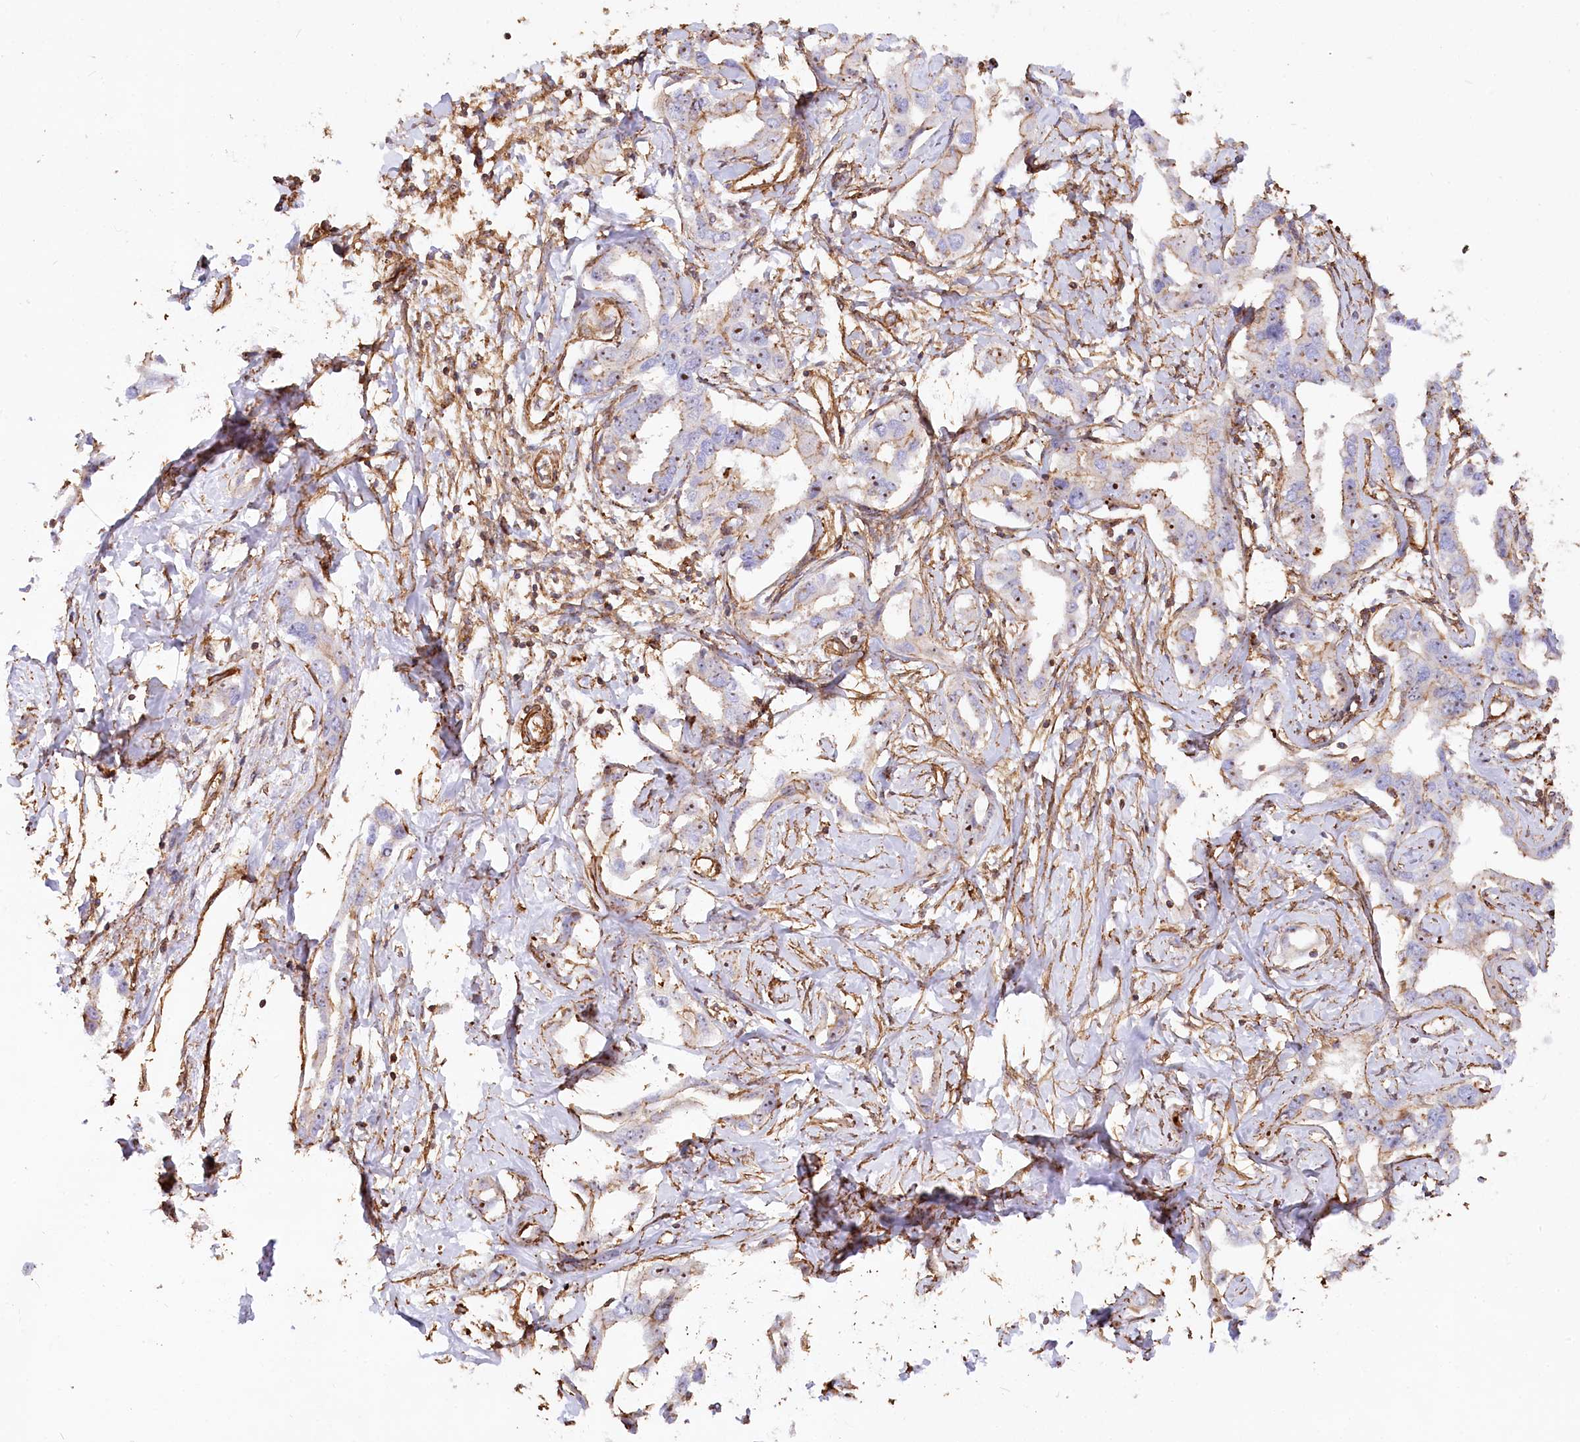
{"staining": {"intensity": "moderate", "quantity": "<25%", "location": "nuclear"}, "tissue": "liver cancer", "cell_type": "Tumor cells", "image_type": "cancer", "snomed": [{"axis": "morphology", "description": "Cholangiocarcinoma"}, {"axis": "topography", "description": "Liver"}], "caption": "Liver cholangiocarcinoma tissue displays moderate nuclear staining in about <25% of tumor cells, visualized by immunohistochemistry.", "gene": "WDR36", "patient": {"sex": "male", "age": 59}}